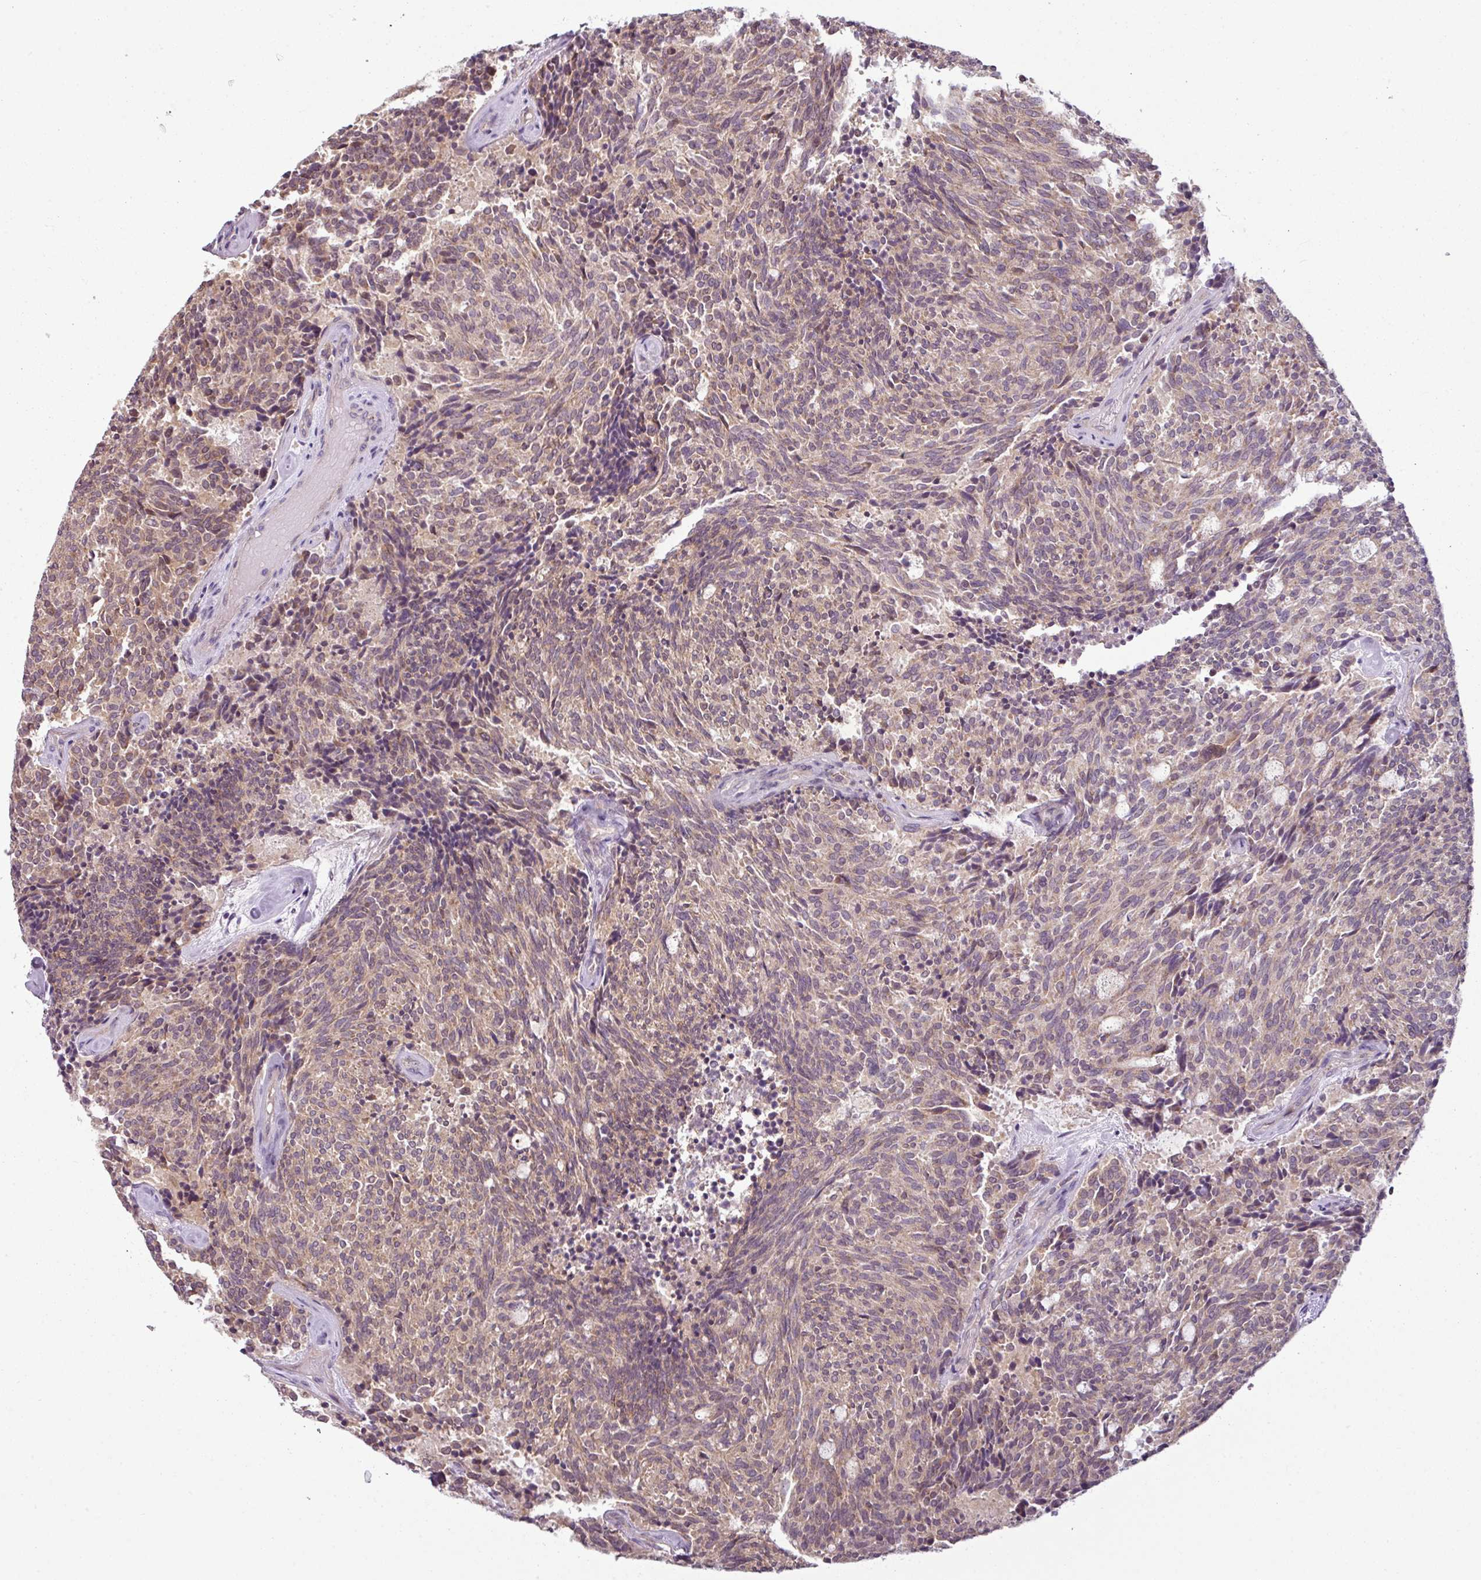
{"staining": {"intensity": "weak", "quantity": ">75%", "location": "cytoplasmic/membranous"}, "tissue": "carcinoid", "cell_type": "Tumor cells", "image_type": "cancer", "snomed": [{"axis": "morphology", "description": "Carcinoid, malignant, NOS"}, {"axis": "topography", "description": "Pancreas"}], "caption": "Tumor cells display low levels of weak cytoplasmic/membranous positivity in approximately >75% of cells in carcinoid.", "gene": "DERPC", "patient": {"sex": "female", "age": 54}}